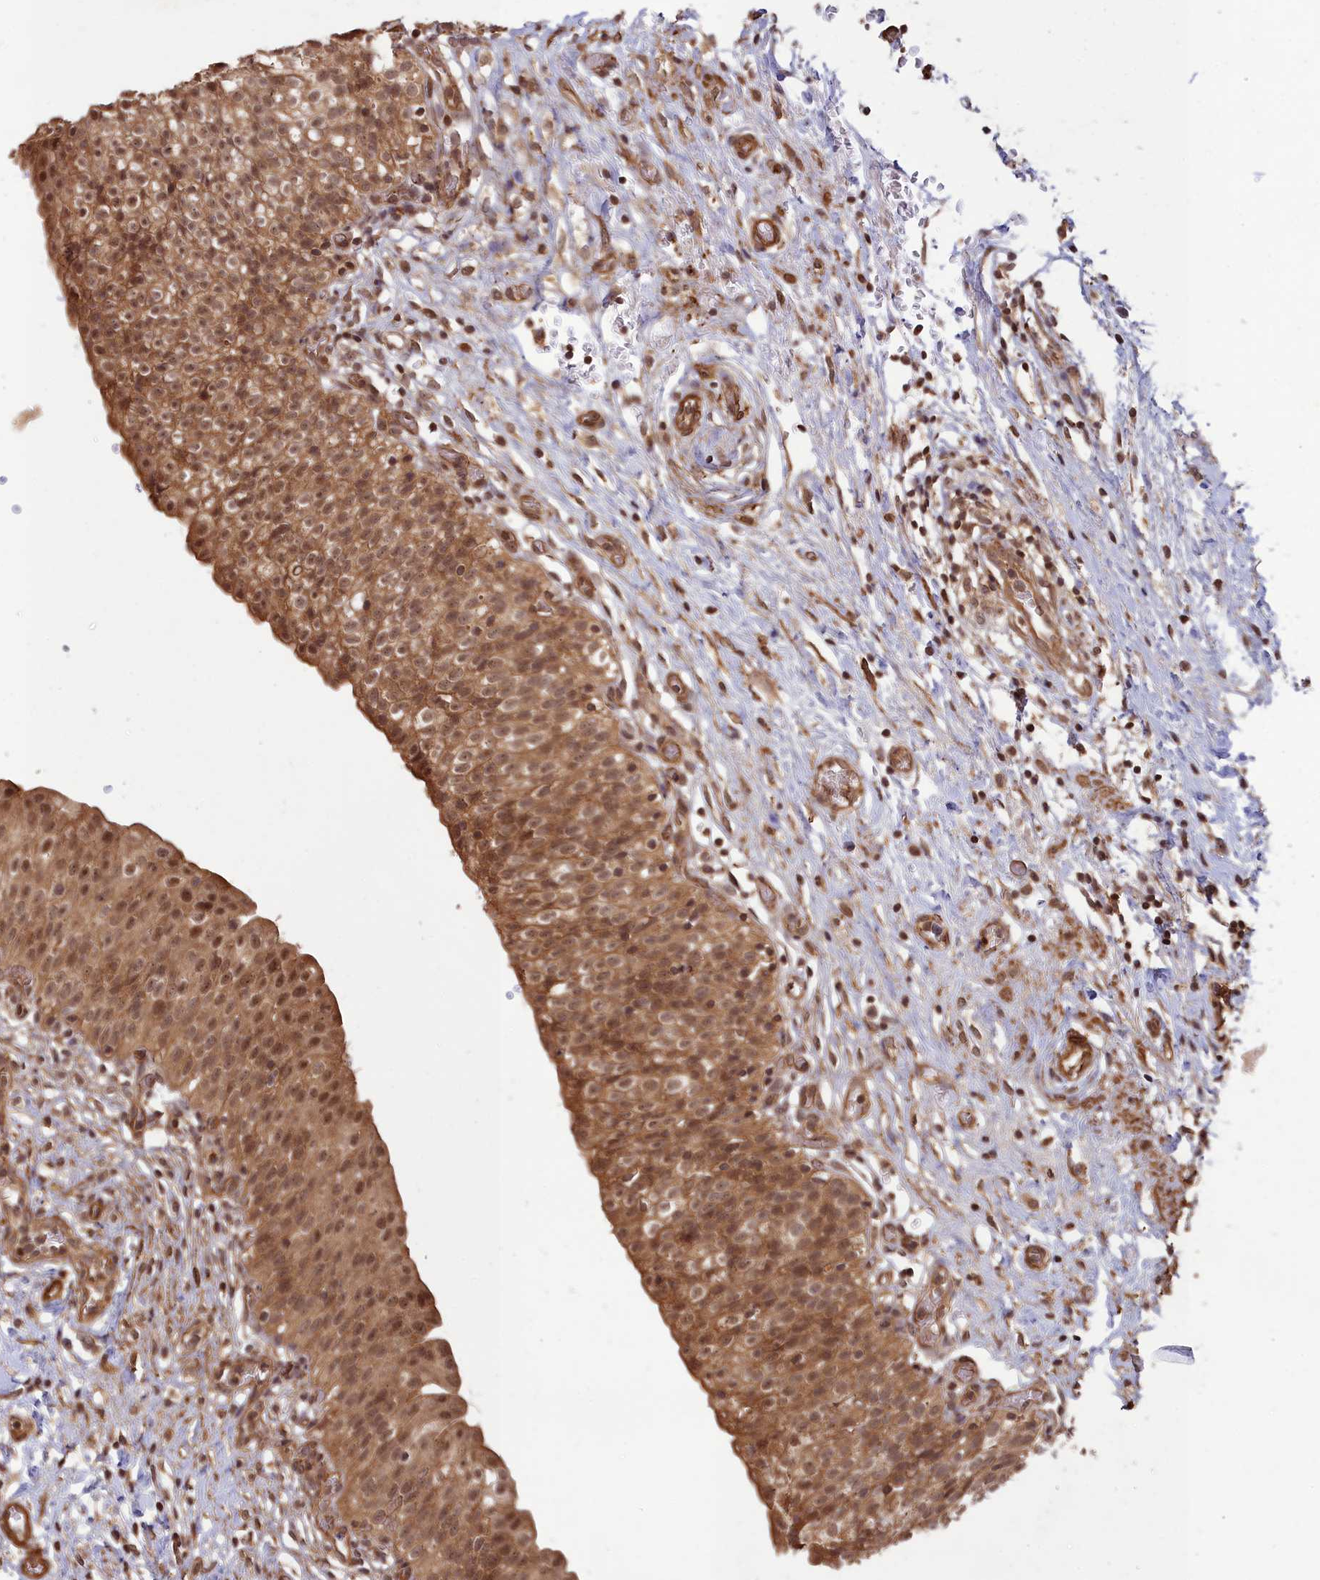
{"staining": {"intensity": "moderate", "quantity": ">75%", "location": "cytoplasmic/membranous,nuclear"}, "tissue": "urinary bladder", "cell_type": "Urothelial cells", "image_type": "normal", "snomed": [{"axis": "morphology", "description": "Normal tissue, NOS"}, {"axis": "topography", "description": "Urinary bladder"}], "caption": "Unremarkable urinary bladder reveals moderate cytoplasmic/membranous,nuclear positivity in about >75% of urothelial cells.", "gene": "CCDC174", "patient": {"sex": "male", "age": 55}}